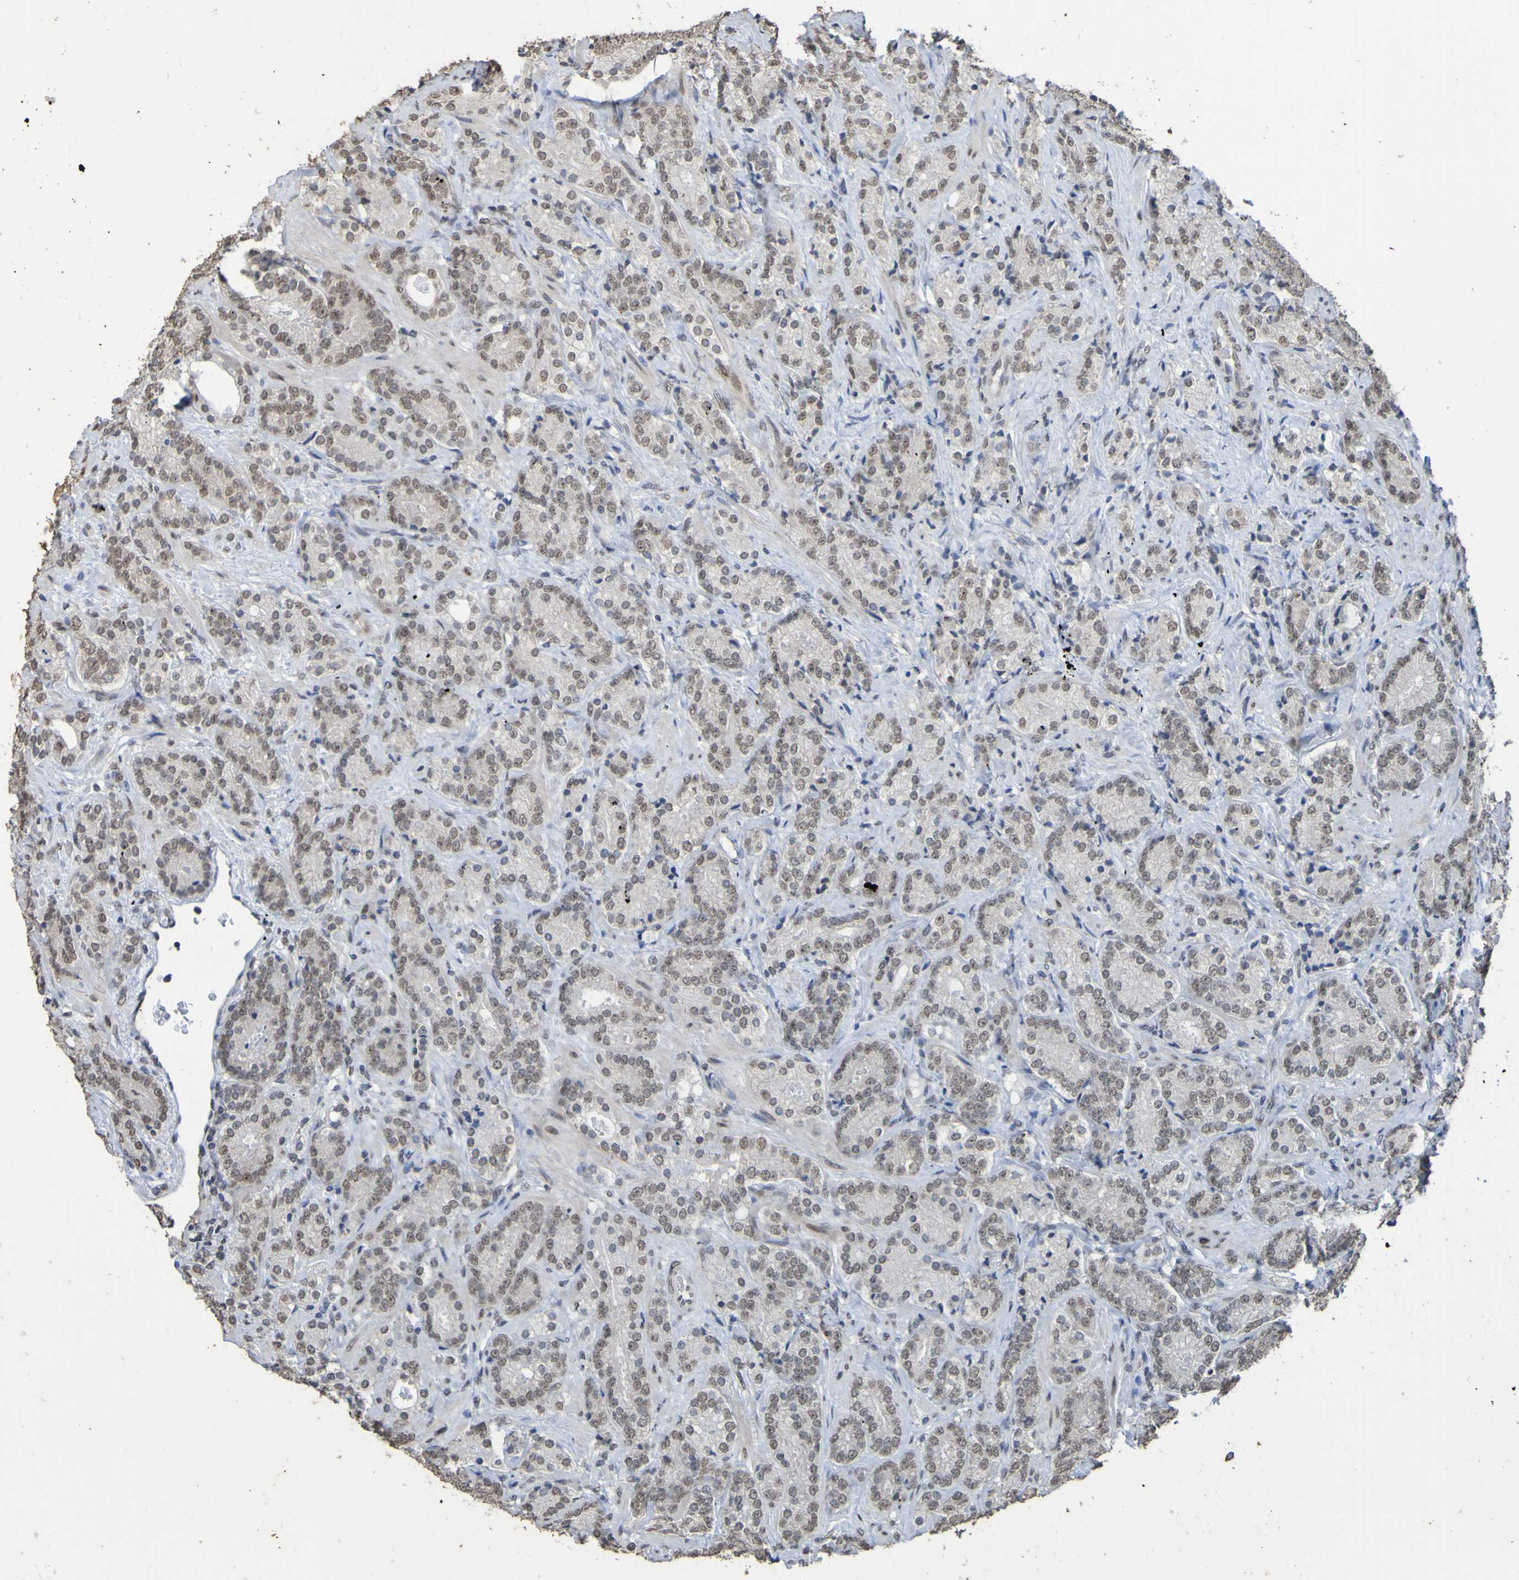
{"staining": {"intensity": "weak", "quantity": ">75%", "location": "nuclear"}, "tissue": "prostate cancer", "cell_type": "Tumor cells", "image_type": "cancer", "snomed": [{"axis": "morphology", "description": "Adenocarcinoma, High grade"}, {"axis": "topography", "description": "Prostate"}], "caption": "Immunohistochemical staining of adenocarcinoma (high-grade) (prostate) exhibits low levels of weak nuclear protein expression in approximately >75% of tumor cells.", "gene": "ALKBH2", "patient": {"sex": "male", "age": 61}}